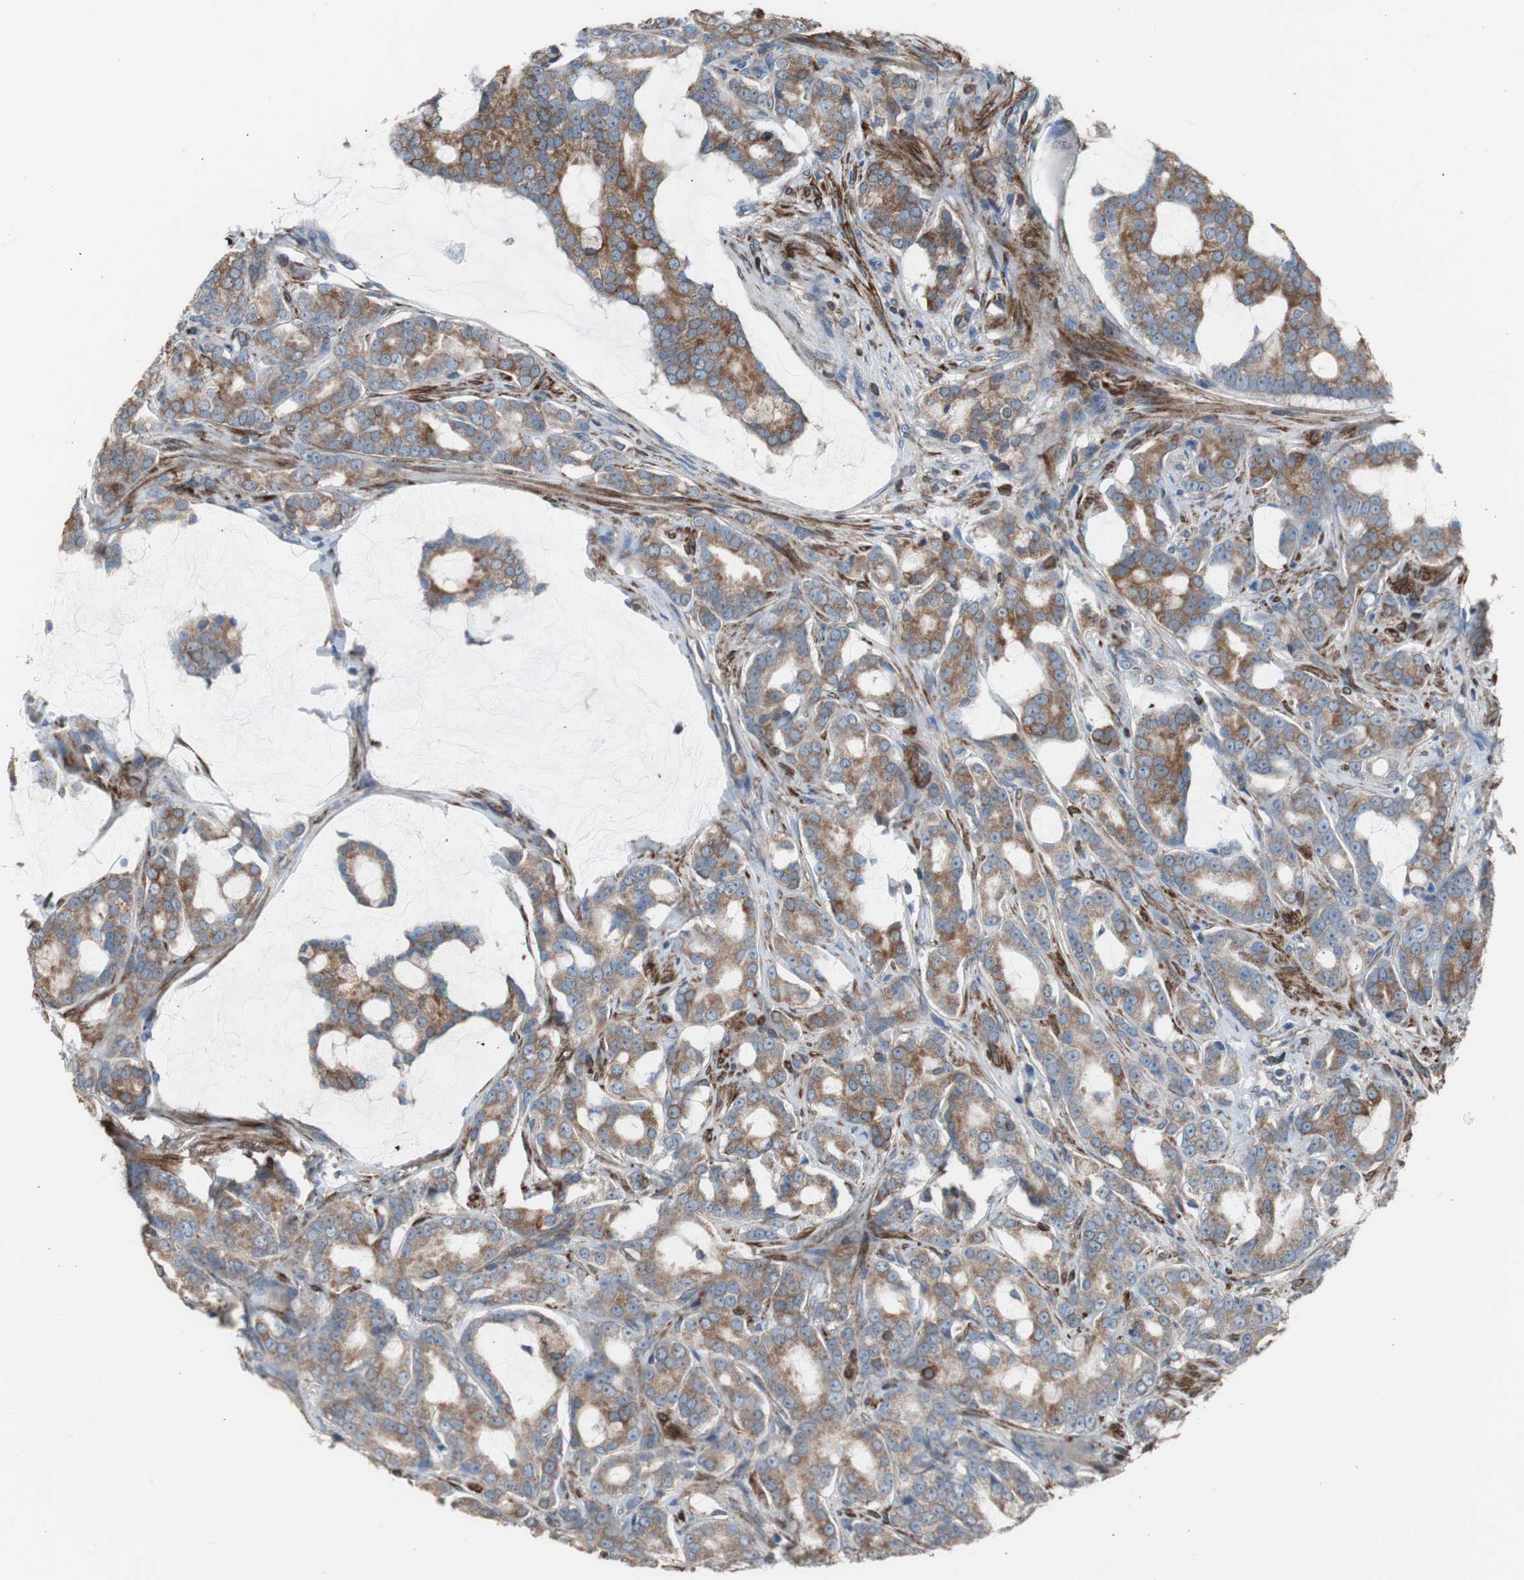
{"staining": {"intensity": "moderate", "quantity": ">75%", "location": "cytoplasmic/membranous"}, "tissue": "prostate cancer", "cell_type": "Tumor cells", "image_type": "cancer", "snomed": [{"axis": "morphology", "description": "Adenocarcinoma, Low grade"}, {"axis": "topography", "description": "Prostate"}], "caption": "Protein staining of prostate adenocarcinoma (low-grade) tissue demonstrates moderate cytoplasmic/membranous positivity in approximately >75% of tumor cells.", "gene": "PBXIP1", "patient": {"sex": "male", "age": 58}}